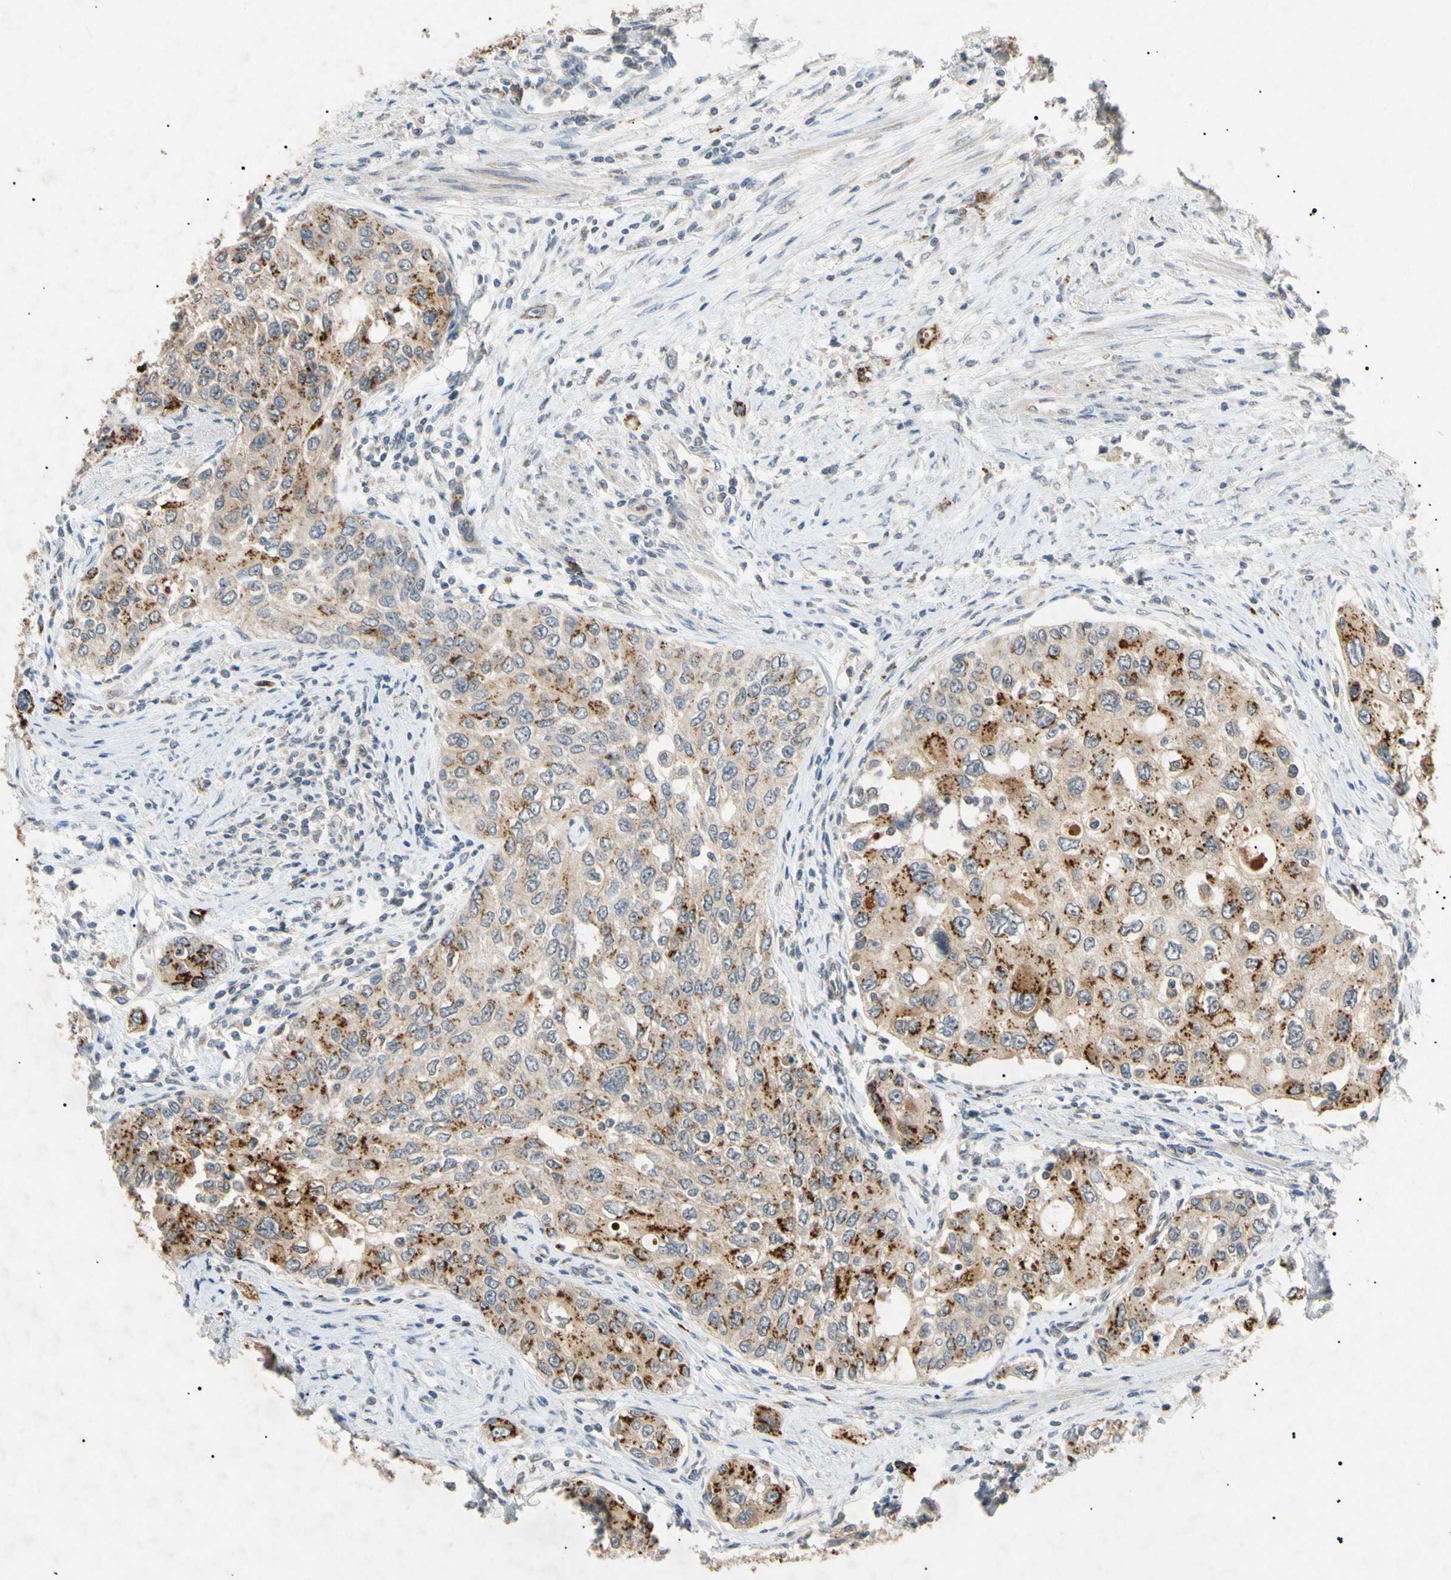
{"staining": {"intensity": "strong", "quantity": ">75%", "location": "cytoplasmic/membranous"}, "tissue": "urothelial cancer", "cell_type": "Tumor cells", "image_type": "cancer", "snomed": [{"axis": "morphology", "description": "Urothelial carcinoma, High grade"}, {"axis": "topography", "description": "Urinary bladder"}], "caption": "This is an image of immunohistochemistry (IHC) staining of urothelial carcinoma (high-grade), which shows strong staining in the cytoplasmic/membranous of tumor cells.", "gene": "TUBB4A", "patient": {"sex": "female", "age": 56}}